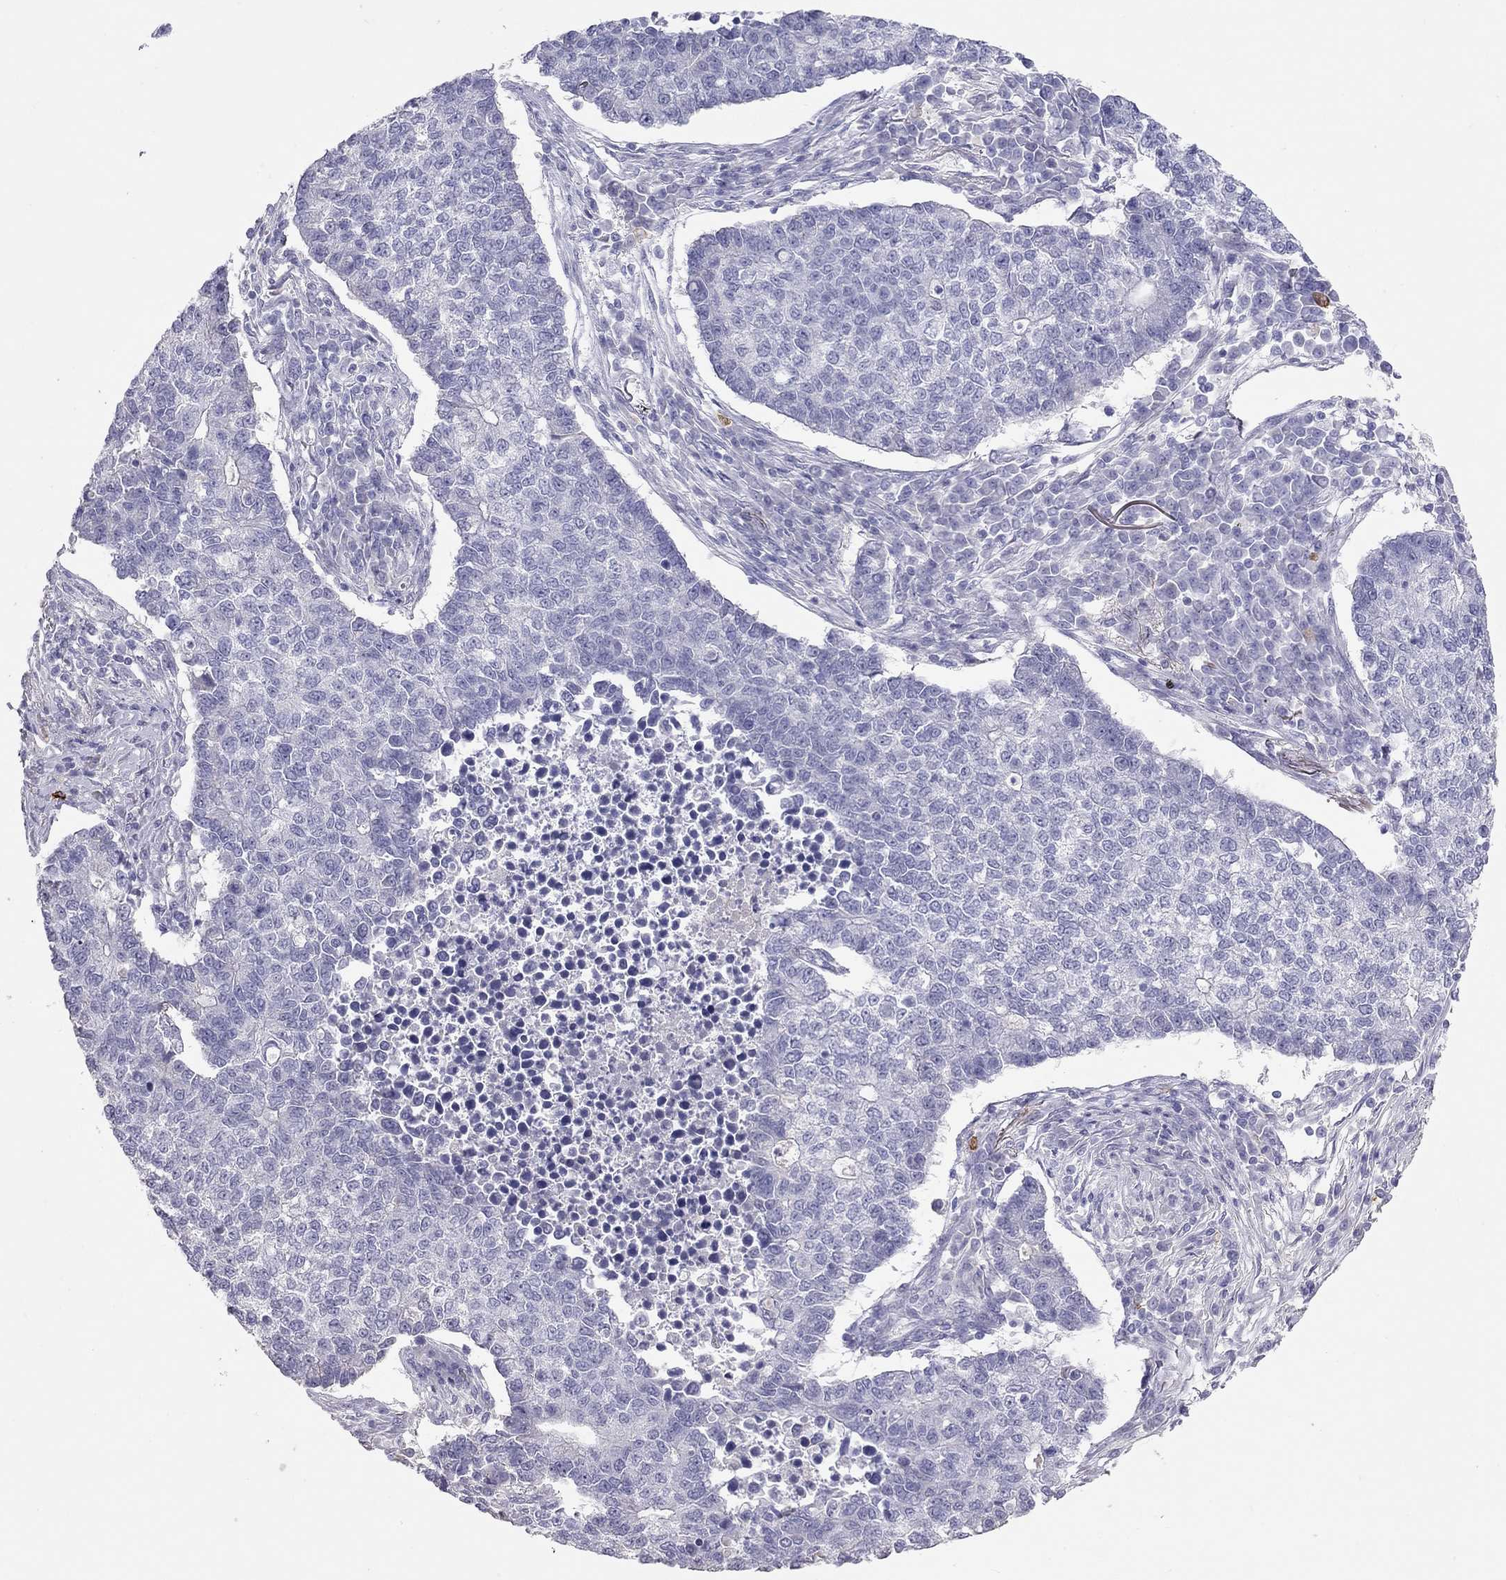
{"staining": {"intensity": "negative", "quantity": "none", "location": "none"}, "tissue": "lung cancer", "cell_type": "Tumor cells", "image_type": "cancer", "snomed": [{"axis": "morphology", "description": "Adenocarcinoma, NOS"}, {"axis": "topography", "description": "Lung"}], "caption": "IHC histopathology image of lung adenocarcinoma stained for a protein (brown), which demonstrates no expression in tumor cells.", "gene": "IL17REL", "patient": {"sex": "male", "age": 57}}